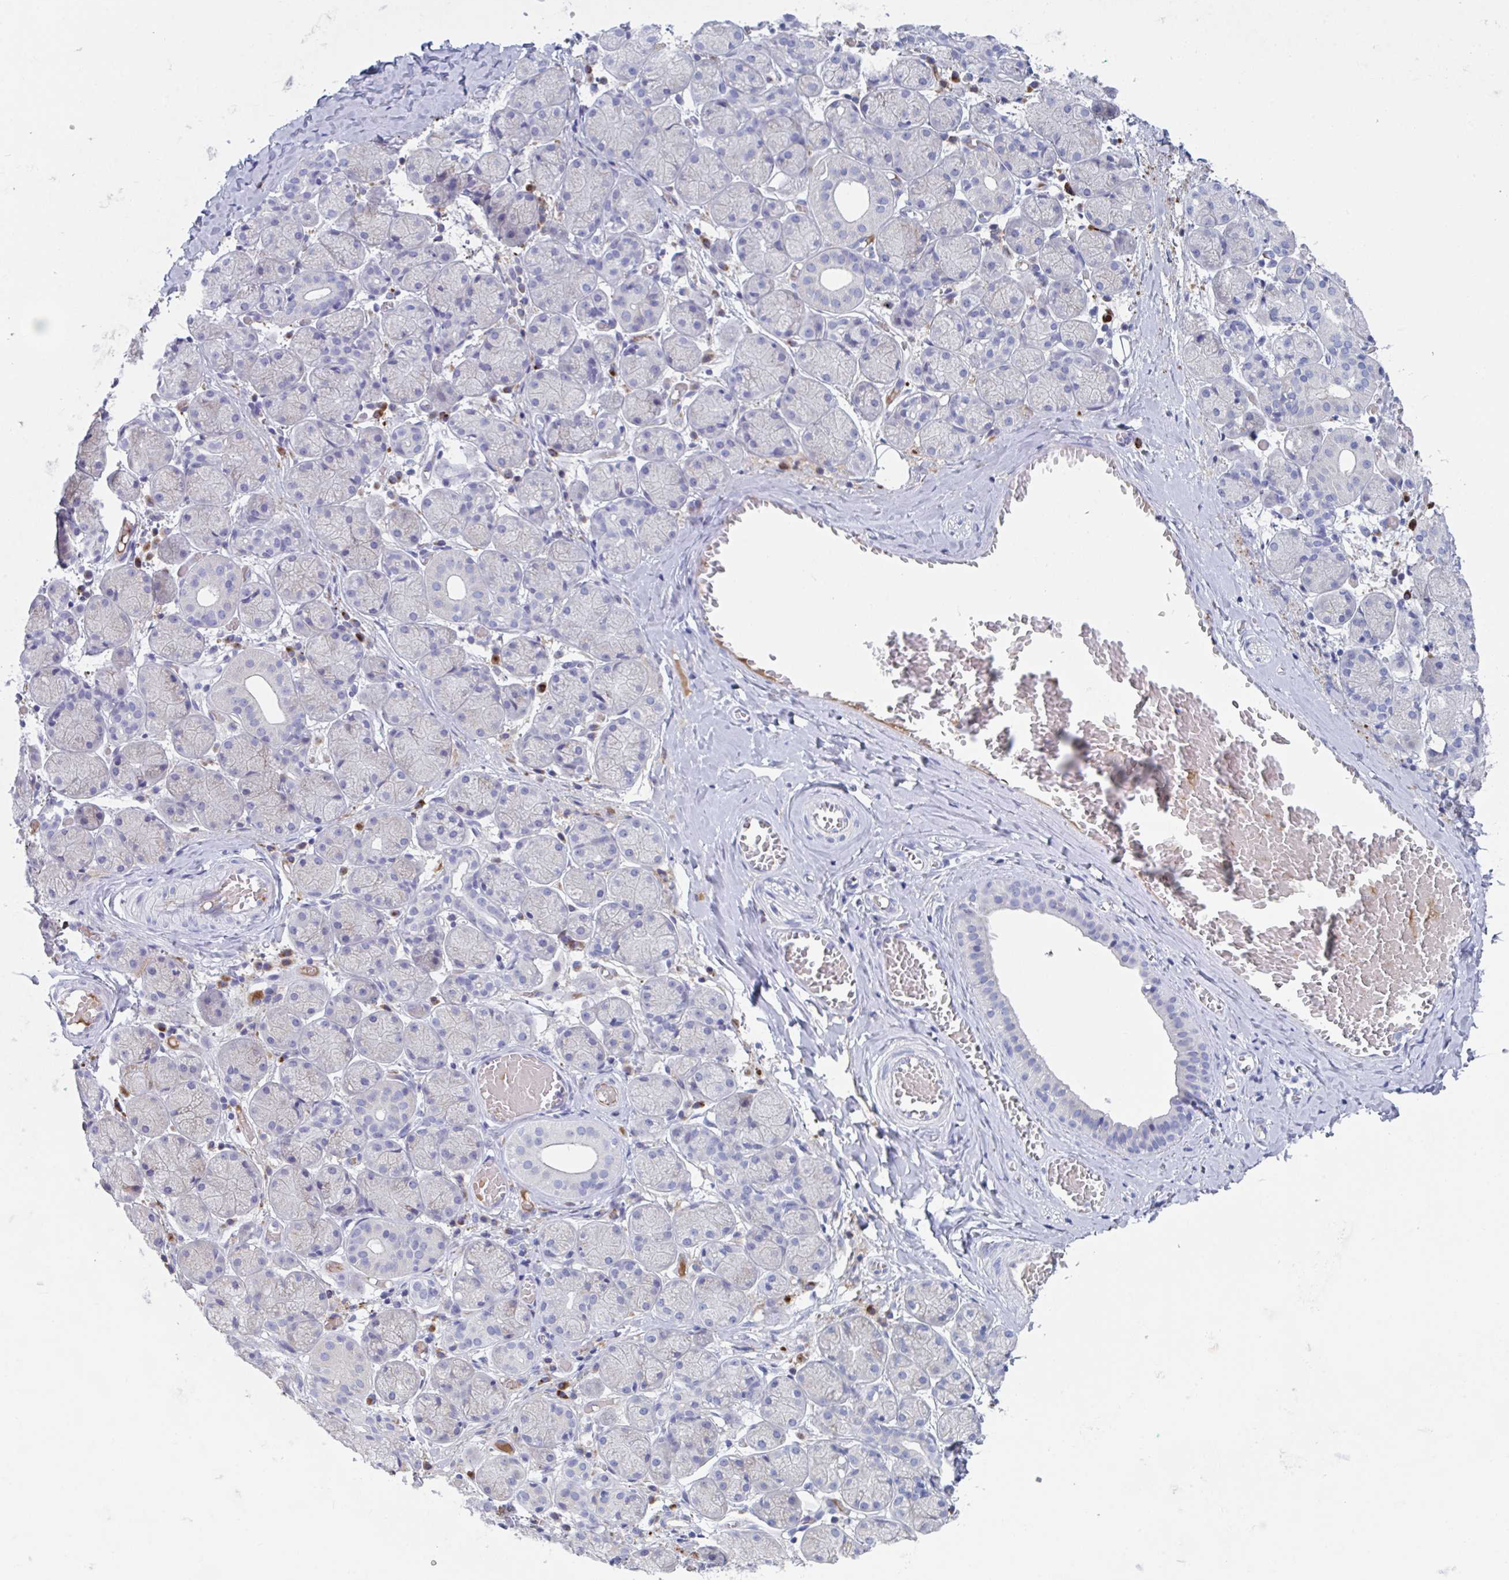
{"staining": {"intensity": "negative", "quantity": "none", "location": "none"}, "tissue": "salivary gland", "cell_type": "Glandular cells", "image_type": "normal", "snomed": [{"axis": "morphology", "description": "Normal tissue, NOS"}, {"axis": "topography", "description": "Salivary gland"}], "caption": "DAB immunohistochemical staining of unremarkable salivary gland shows no significant staining in glandular cells. (Stains: DAB immunohistochemistry with hematoxylin counter stain, Microscopy: brightfield microscopy at high magnification).", "gene": "NT5C3B", "patient": {"sex": "female", "age": 24}}